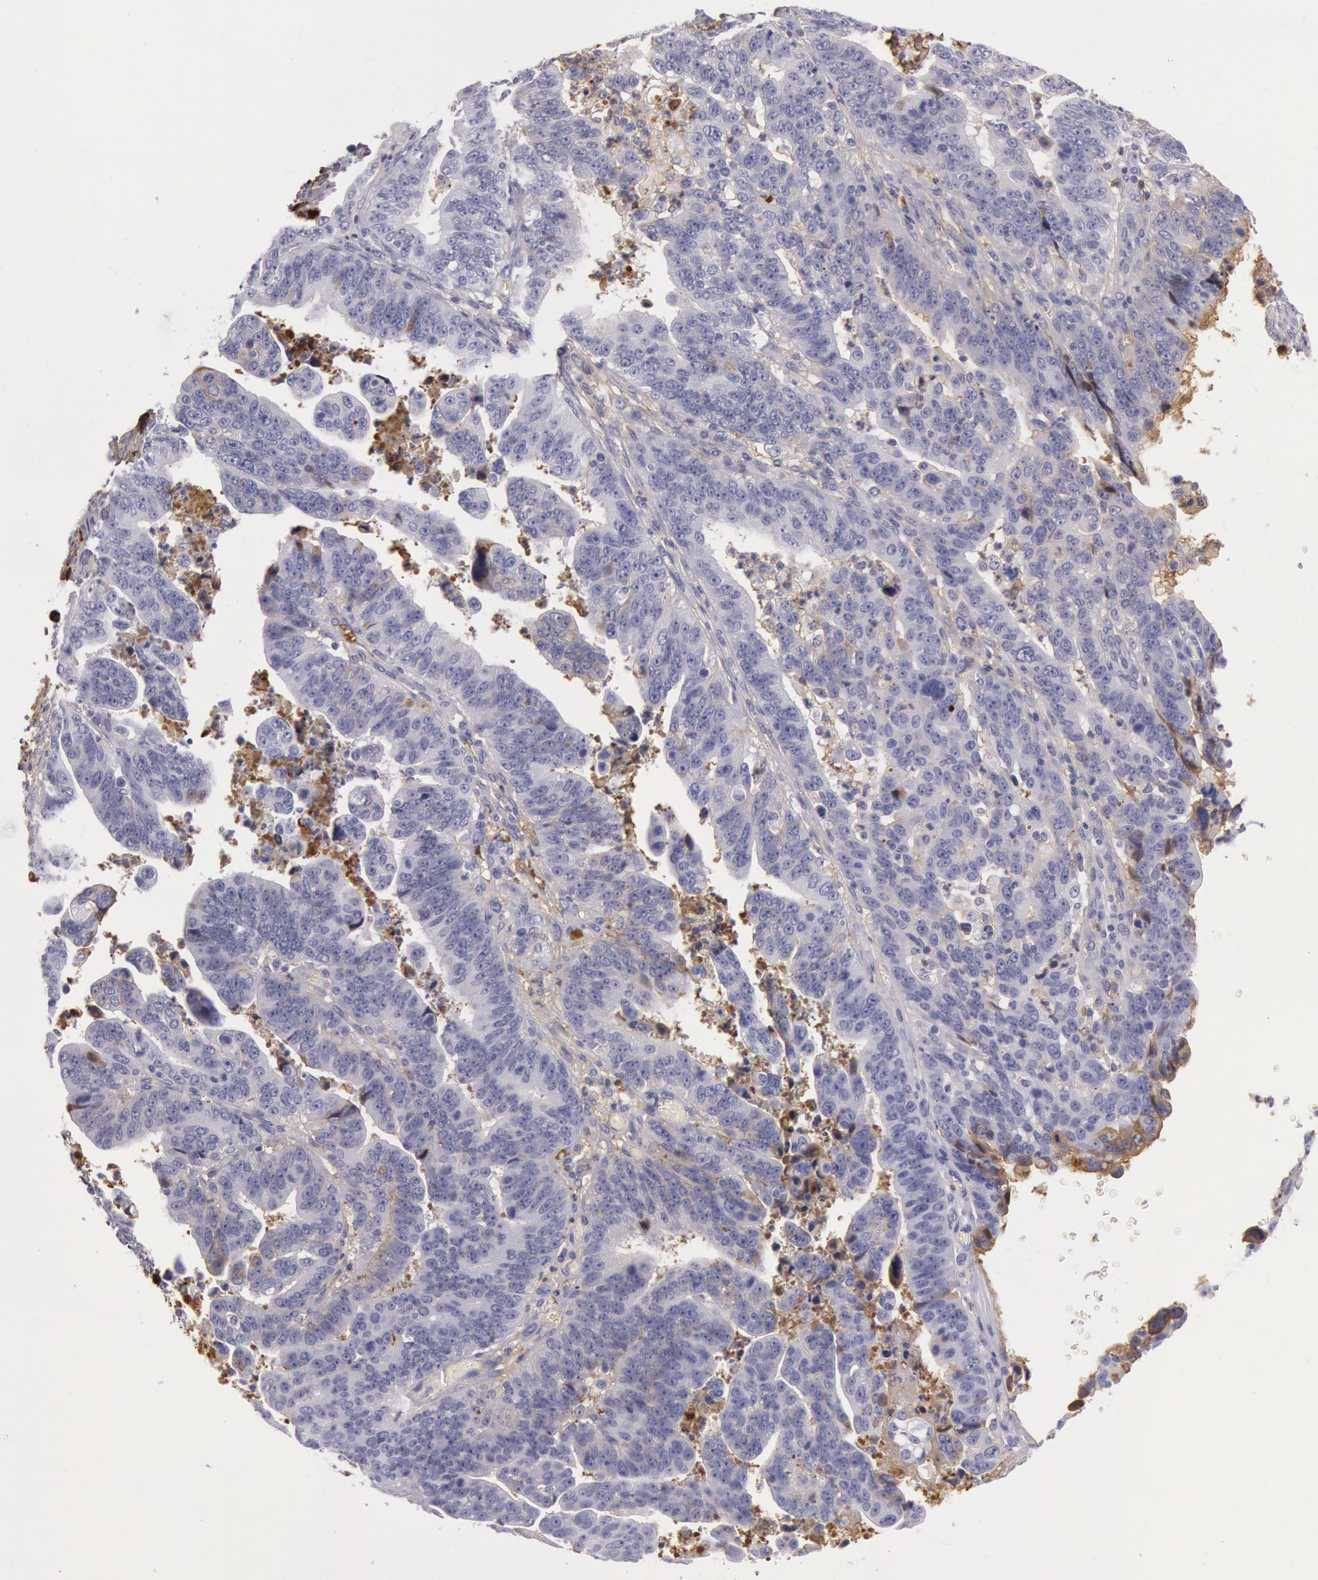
{"staining": {"intensity": "weak", "quantity": "<25%", "location": "cytoplasmic/membranous"}, "tissue": "stomach cancer", "cell_type": "Tumor cells", "image_type": "cancer", "snomed": [{"axis": "morphology", "description": "Adenocarcinoma, NOS"}, {"axis": "topography", "description": "Stomach, upper"}], "caption": "Immunohistochemical staining of stomach adenocarcinoma shows no significant staining in tumor cells. Nuclei are stained in blue.", "gene": "IGHG1", "patient": {"sex": "female", "age": 50}}